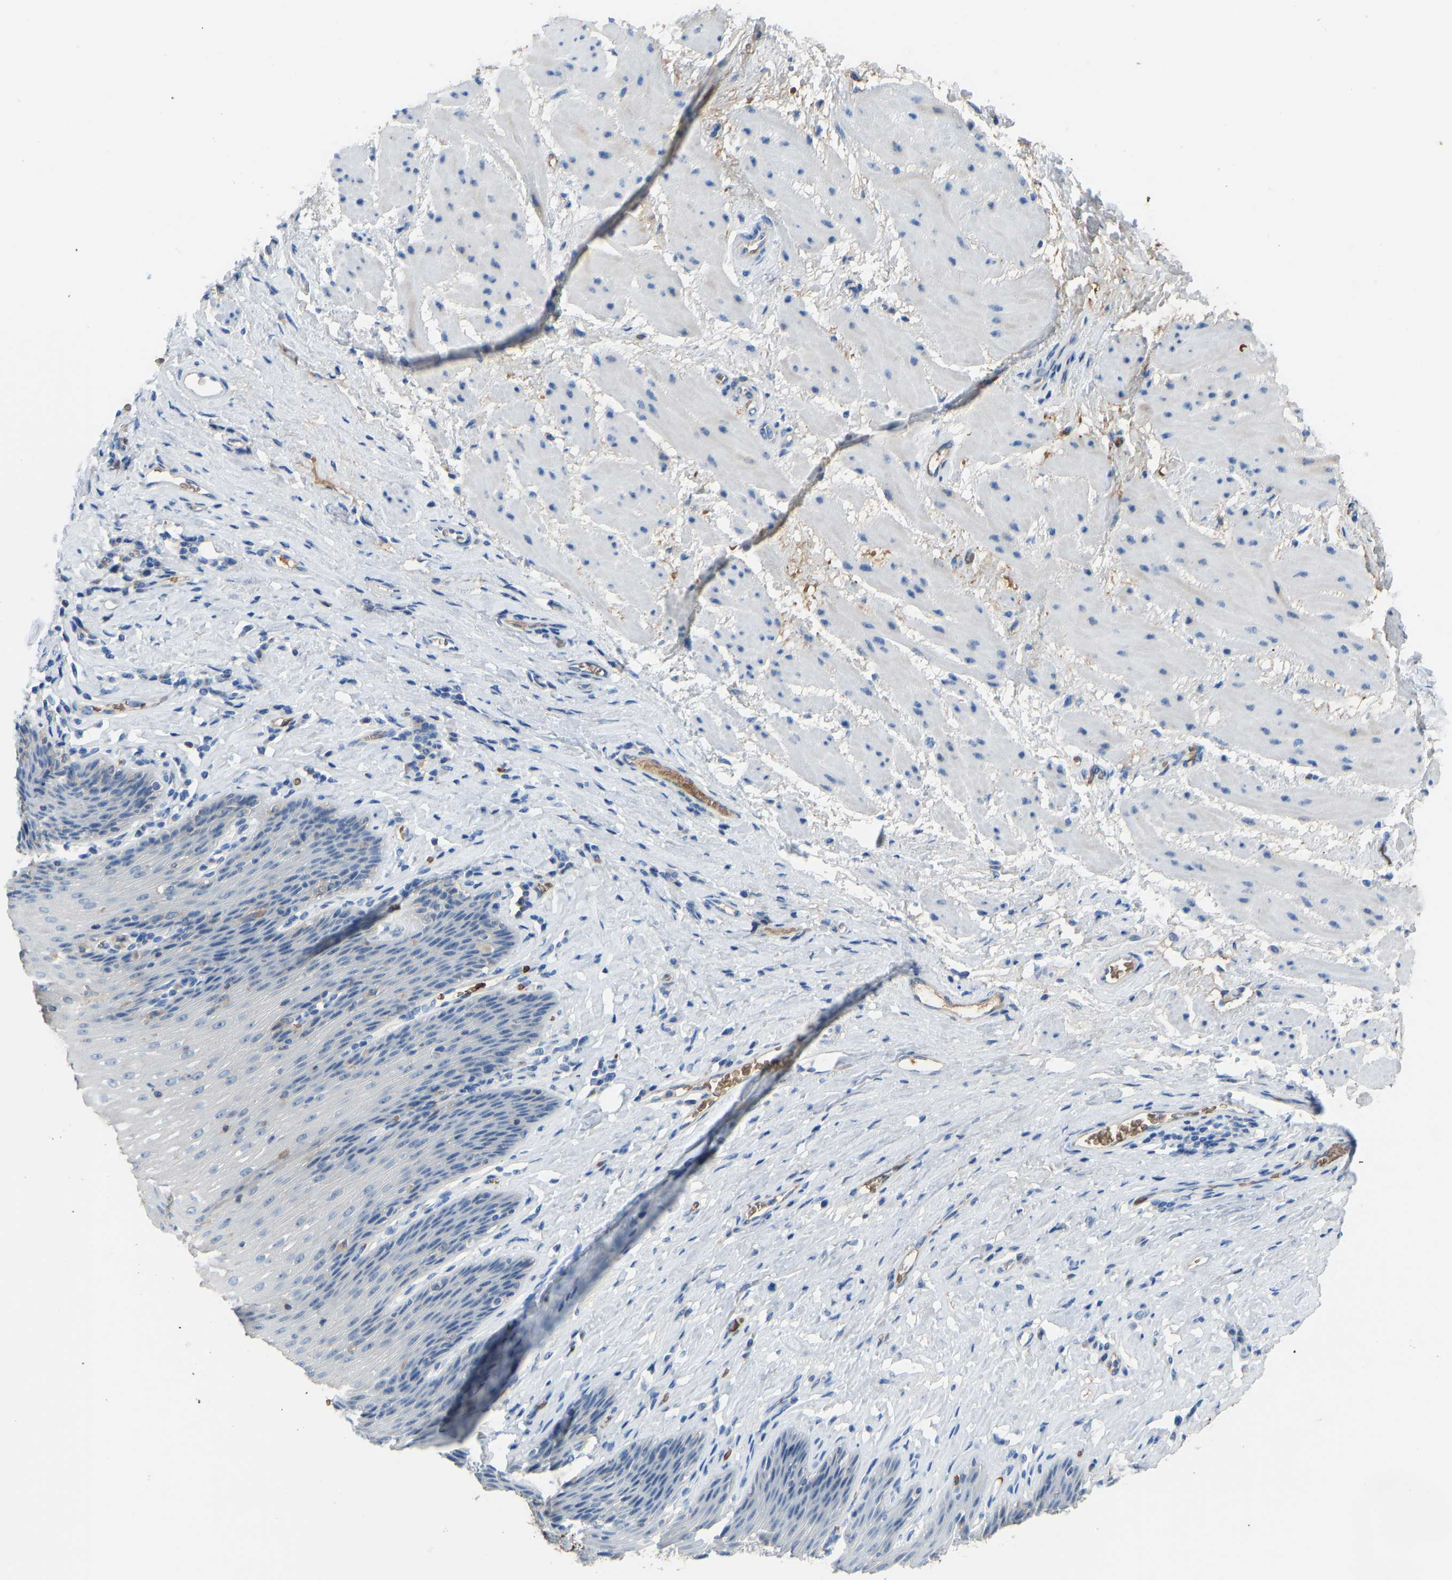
{"staining": {"intensity": "negative", "quantity": "none", "location": "none"}, "tissue": "esophagus", "cell_type": "Squamous epithelial cells", "image_type": "normal", "snomed": [{"axis": "morphology", "description": "Normal tissue, NOS"}, {"axis": "topography", "description": "Esophagus"}], "caption": "Normal esophagus was stained to show a protein in brown. There is no significant expression in squamous epithelial cells.", "gene": "PIGS", "patient": {"sex": "female", "age": 61}}